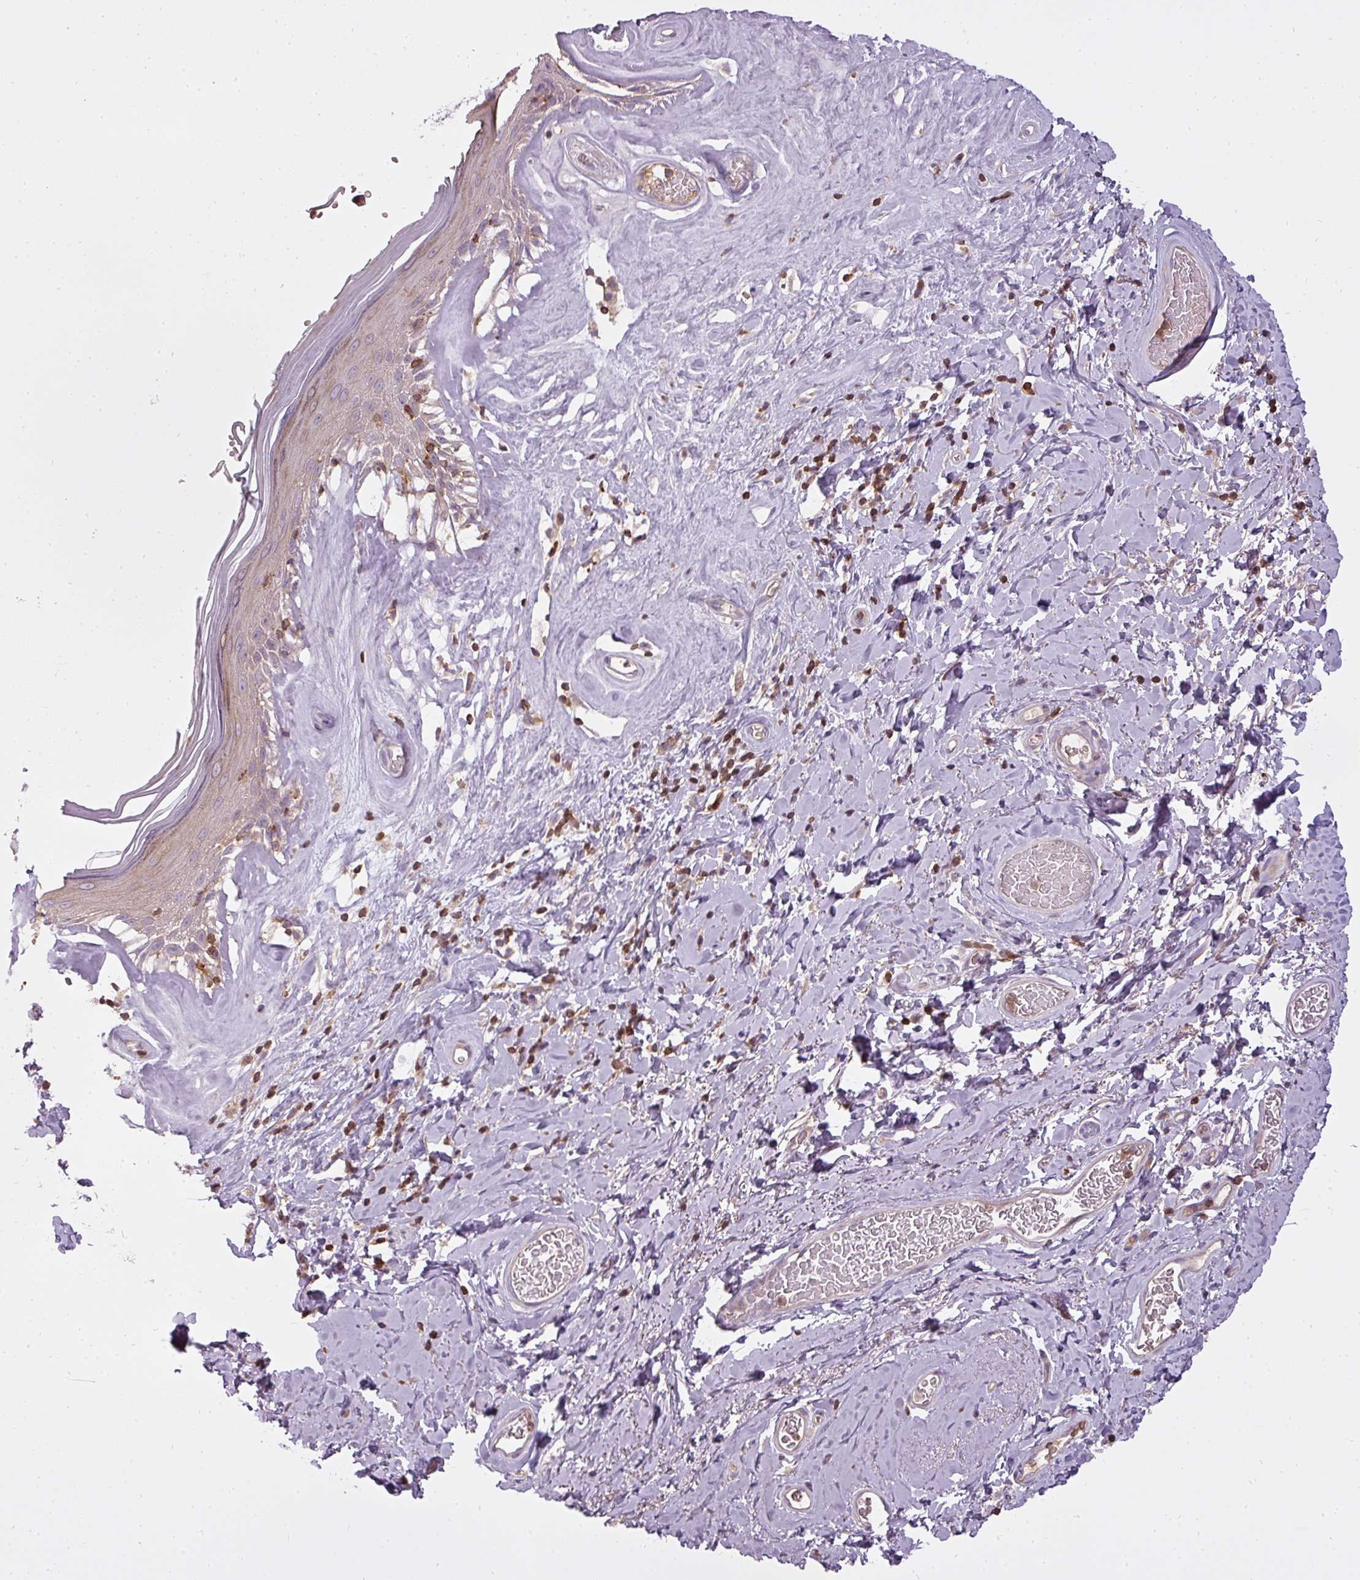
{"staining": {"intensity": "moderate", "quantity": "25%-75%", "location": "cytoplasmic/membranous"}, "tissue": "skin", "cell_type": "Epidermal cells", "image_type": "normal", "snomed": [{"axis": "morphology", "description": "Normal tissue, NOS"}, {"axis": "morphology", "description": "Inflammation, NOS"}, {"axis": "topography", "description": "Vulva"}], "caption": "Immunohistochemistry (IHC) micrograph of benign skin: human skin stained using IHC shows medium levels of moderate protein expression localized specifically in the cytoplasmic/membranous of epidermal cells, appearing as a cytoplasmic/membranous brown color.", "gene": "STK4", "patient": {"sex": "female", "age": 86}}